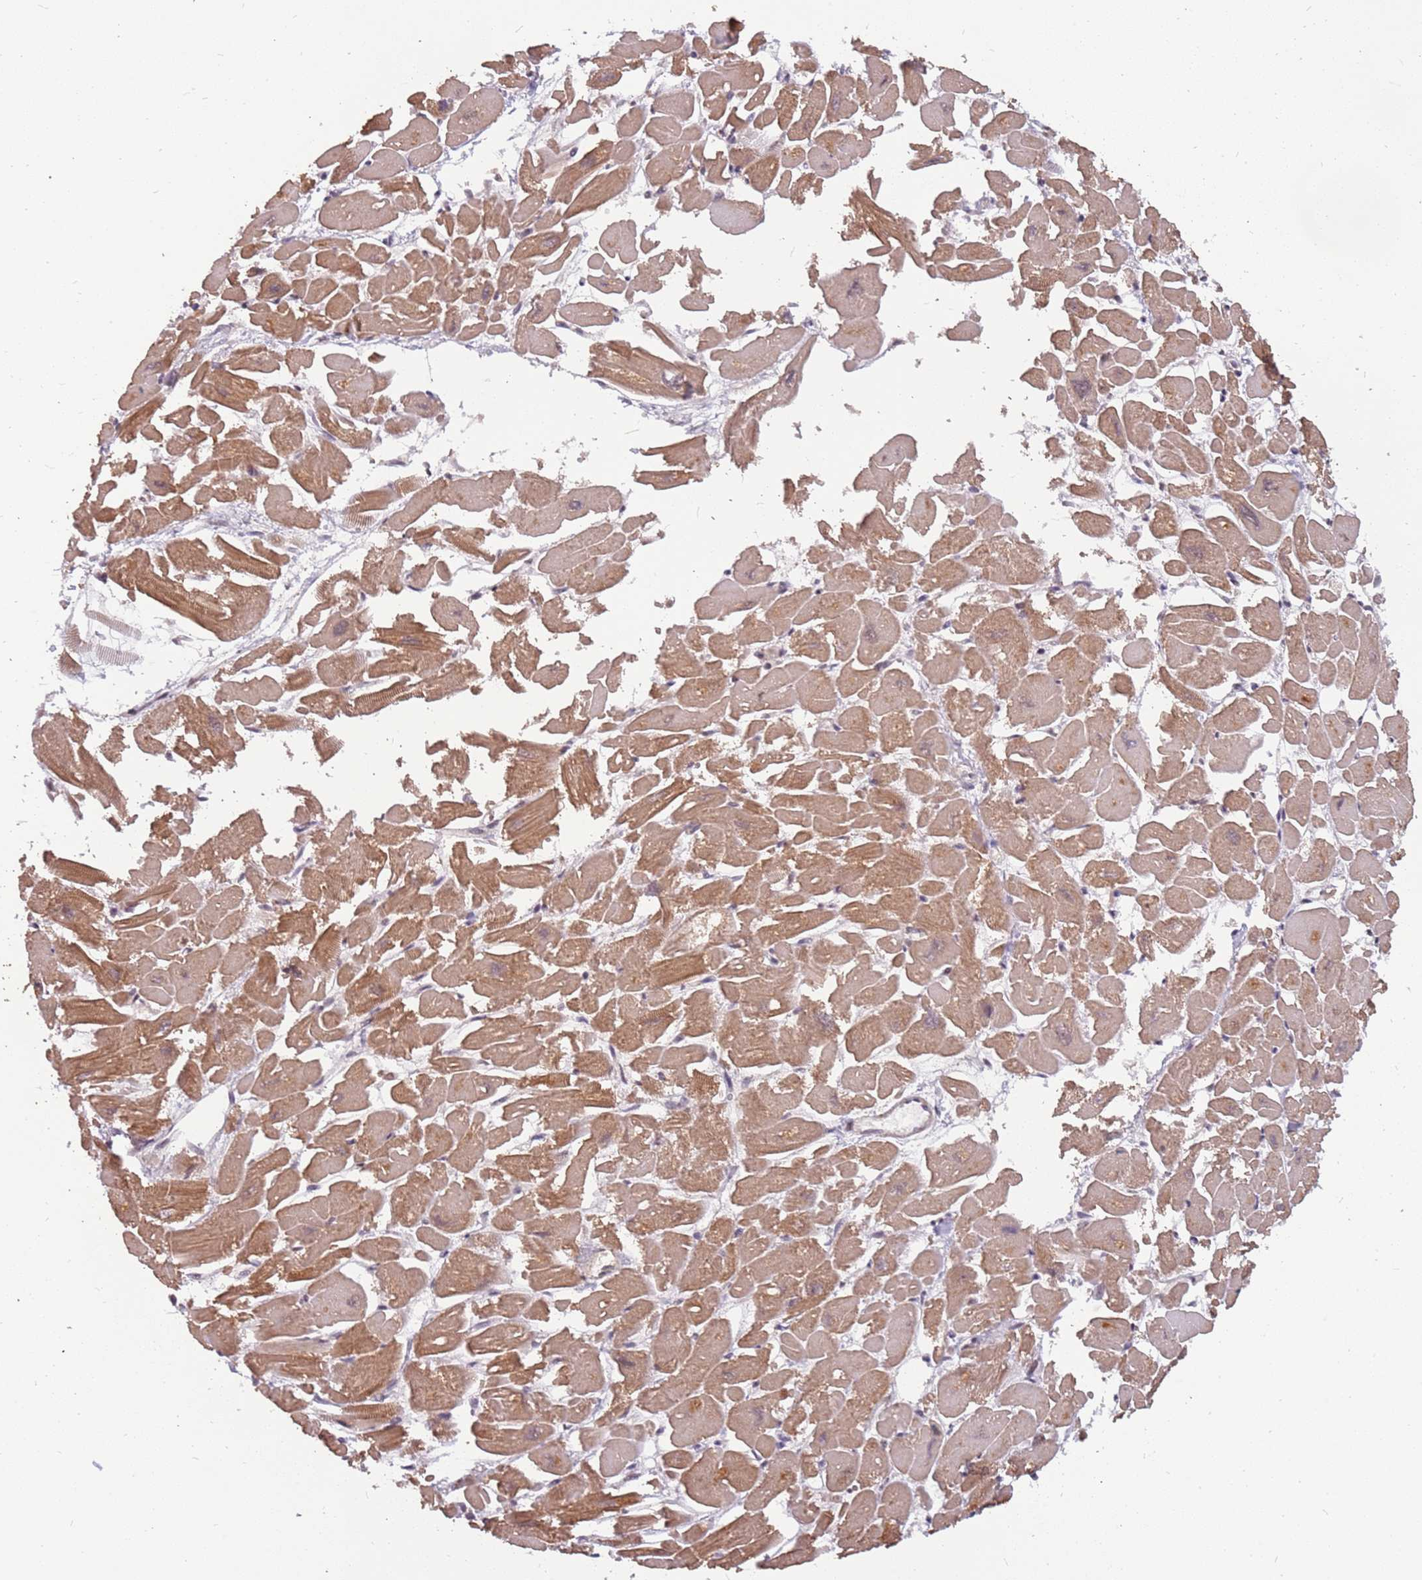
{"staining": {"intensity": "moderate", "quantity": "25%-75%", "location": "cytoplasmic/membranous"}, "tissue": "heart muscle", "cell_type": "Cardiomyocytes", "image_type": "normal", "snomed": [{"axis": "morphology", "description": "Normal tissue, NOS"}, {"axis": "topography", "description": "Heart"}], "caption": "IHC (DAB (3,3'-diaminobenzidine)) staining of benign human heart muscle reveals moderate cytoplasmic/membranous protein staining in about 25%-75% of cardiomyocytes. The staining was performed using DAB to visualize the protein expression in brown, while the nuclei were stained in blue with hematoxylin (Magnification: 20x).", "gene": "GBP2", "patient": {"sex": "male", "age": 54}}